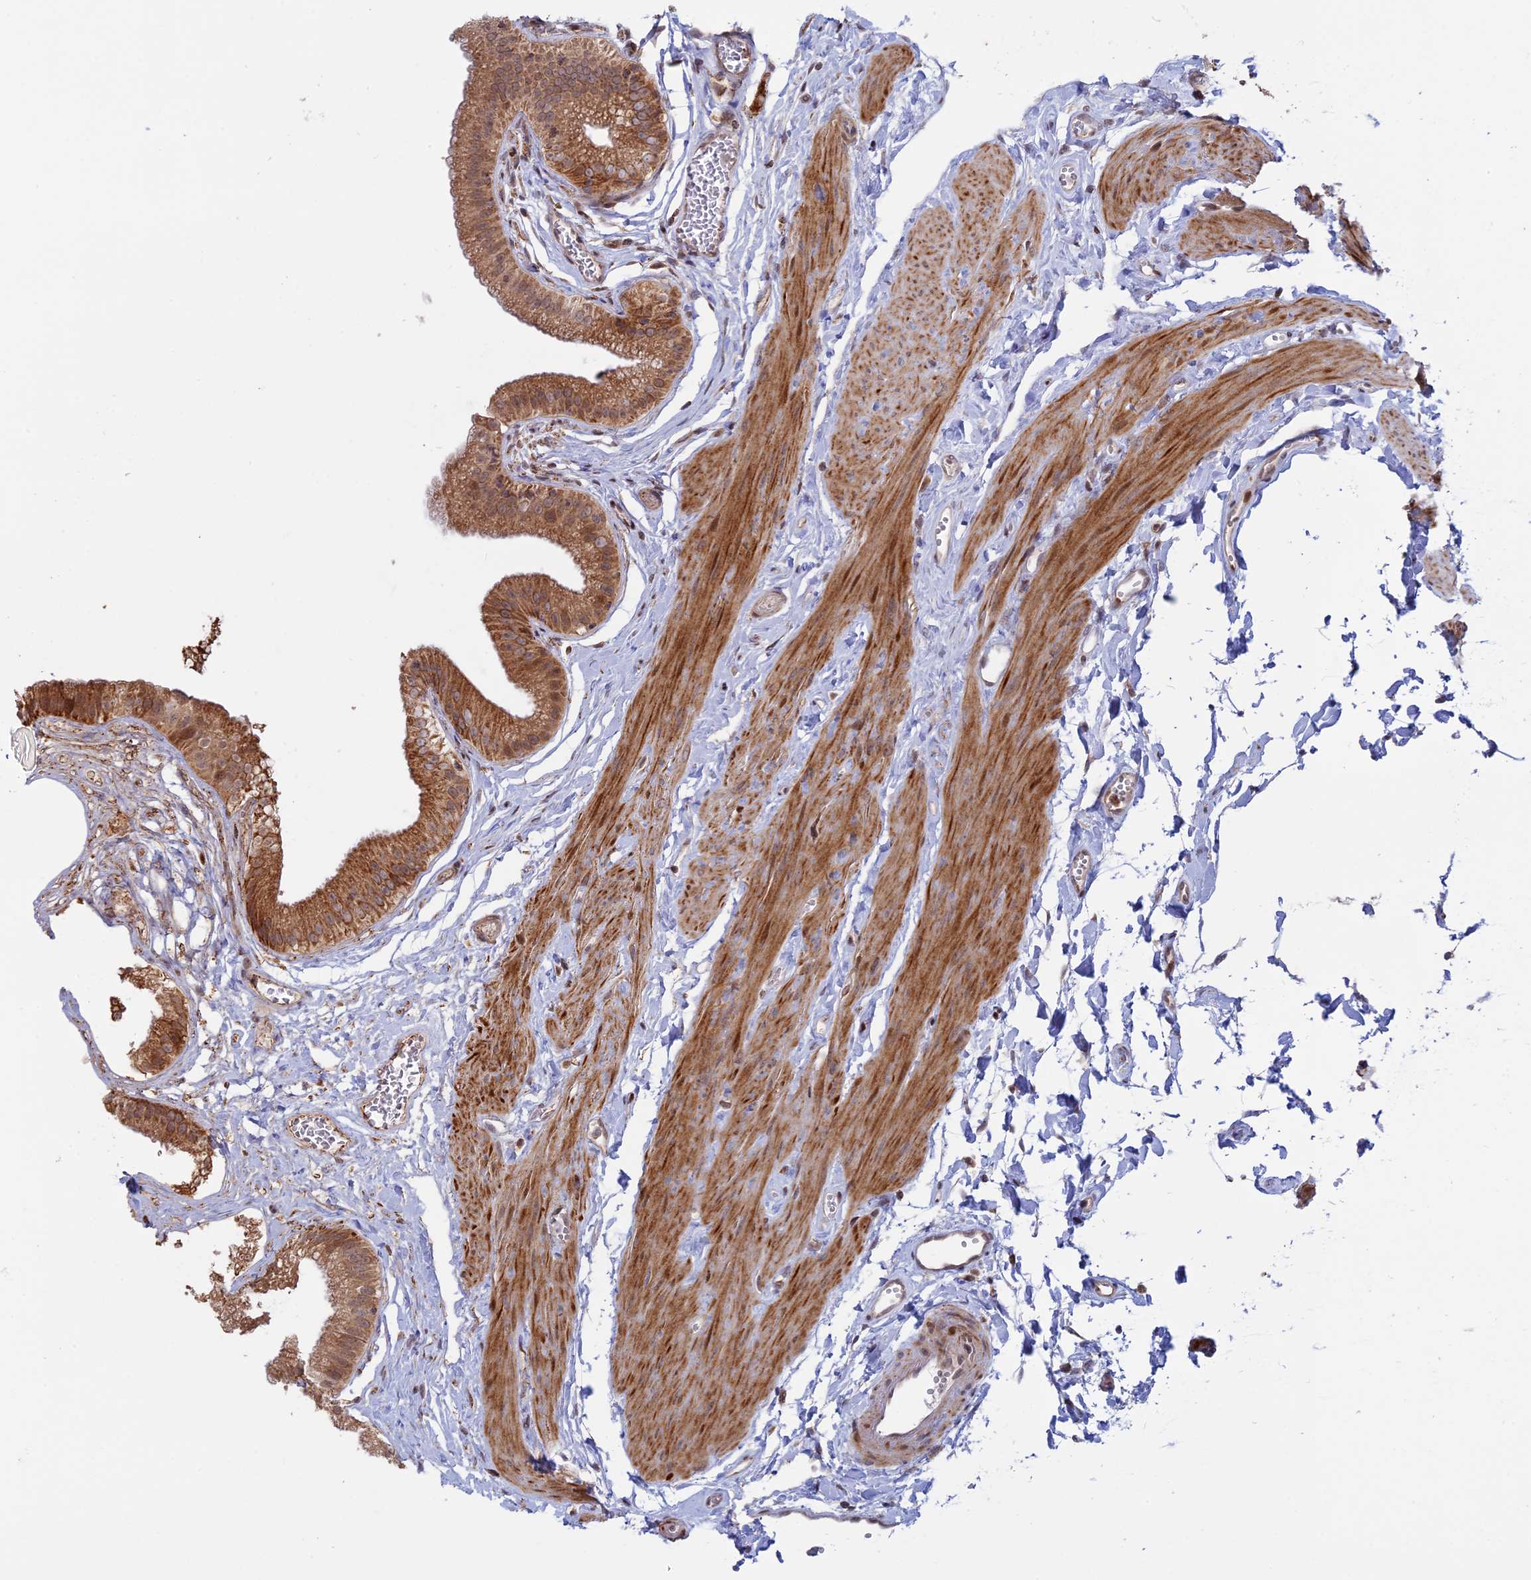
{"staining": {"intensity": "moderate", "quantity": ">75%", "location": "cytoplasmic/membranous"}, "tissue": "gallbladder", "cell_type": "Glandular cells", "image_type": "normal", "snomed": [{"axis": "morphology", "description": "Normal tissue, NOS"}, {"axis": "topography", "description": "Gallbladder"}], "caption": "Protein analysis of normal gallbladder shows moderate cytoplasmic/membranous staining in about >75% of glandular cells. The staining was performed using DAB, with brown indicating positive protein expression. Nuclei are stained blue with hematoxylin.", "gene": "GSKIP", "patient": {"sex": "female", "age": 54}}